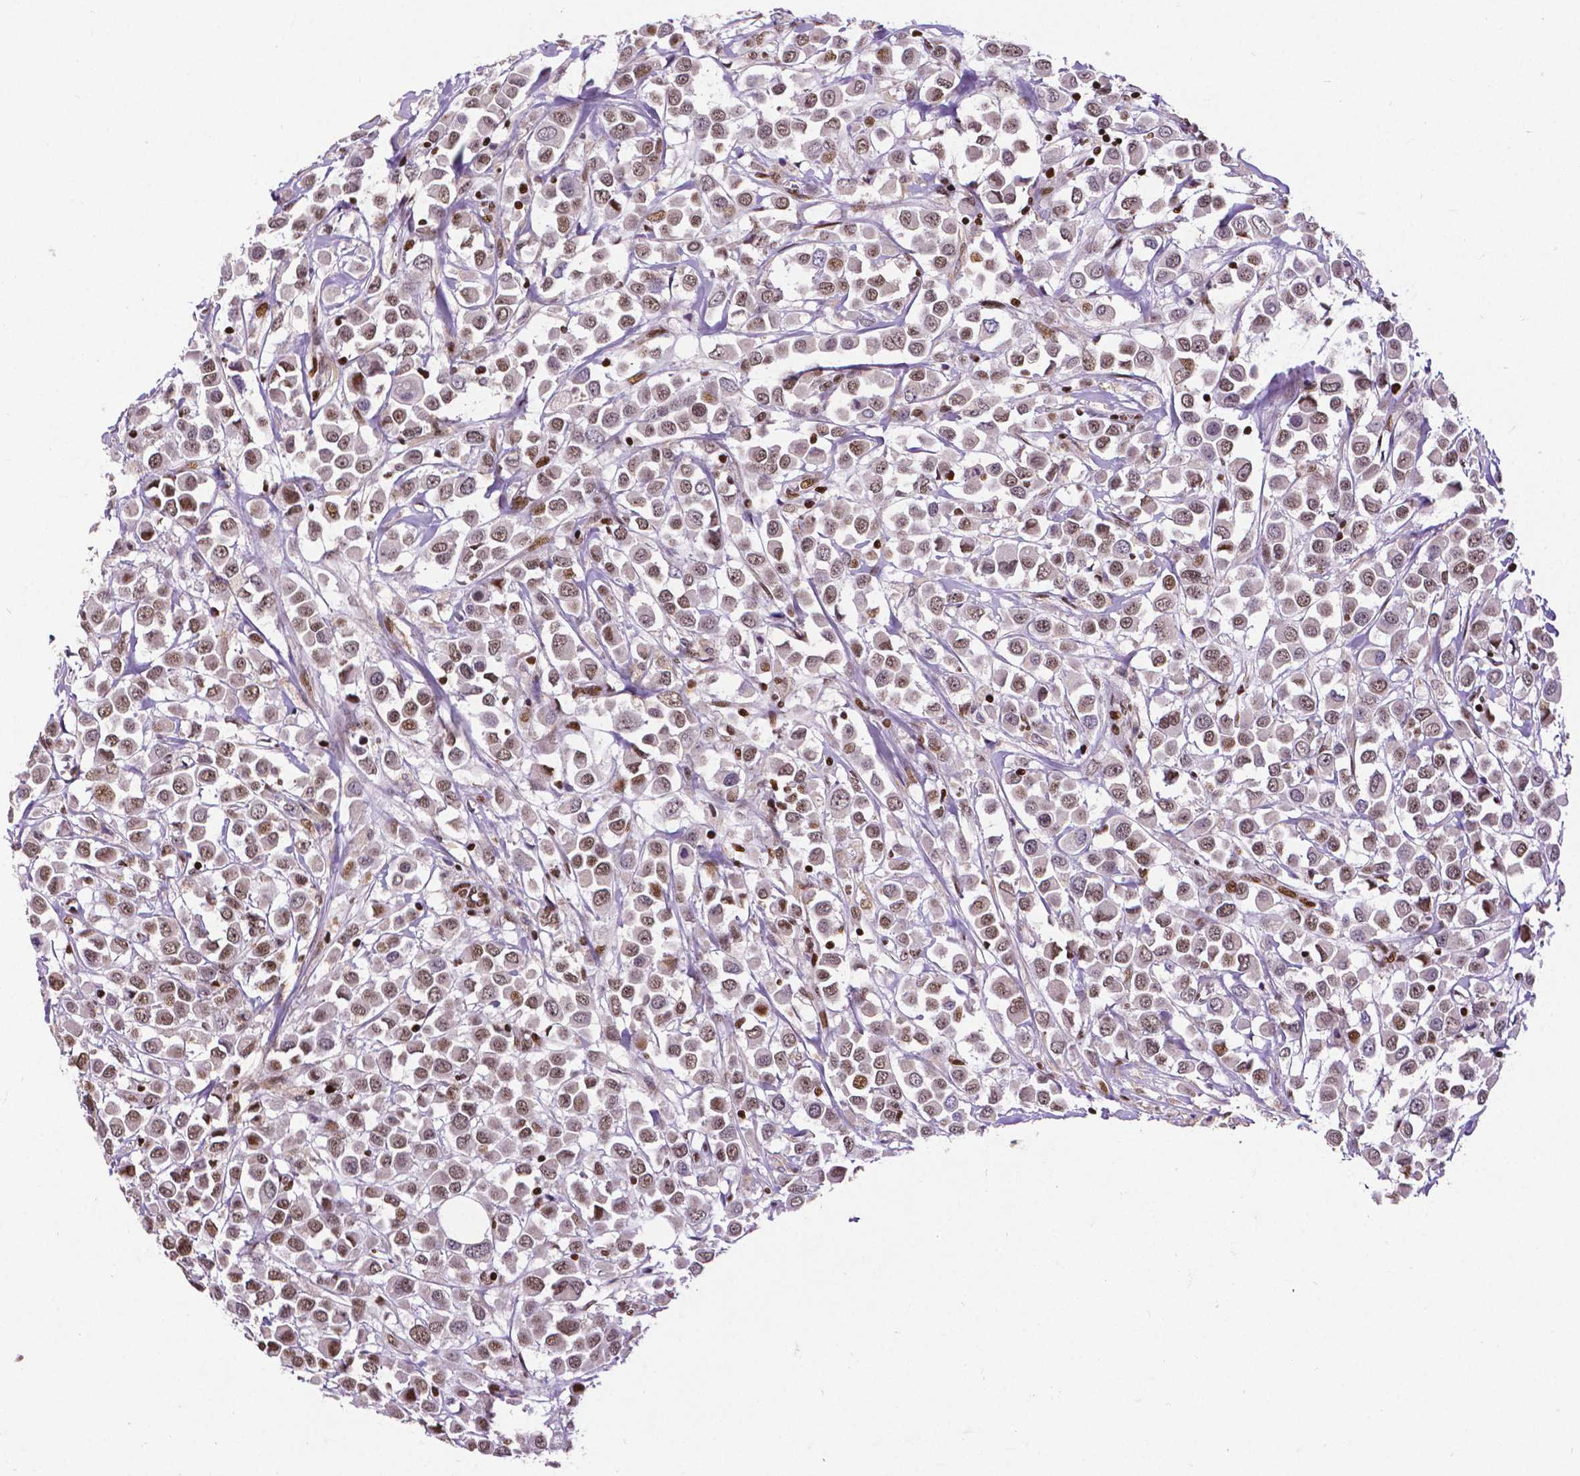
{"staining": {"intensity": "moderate", "quantity": "25%-75%", "location": "nuclear"}, "tissue": "breast cancer", "cell_type": "Tumor cells", "image_type": "cancer", "snomed": [{"axis": "morphology", "description": "Duct carcinoma"}, {"axis": "topography", "description": "Breast"}], "caption": "A brown stain highlights moderate nuclear expression of a protein in breast infiltrating ductal carcinoma tumor cells. (DAB (3,3'-diaminobenzidine) IHC, brown staining for protein, blue staining for nuclei).", "gene": "CTCF", "patient": {"sex": "female", "age": 61}}